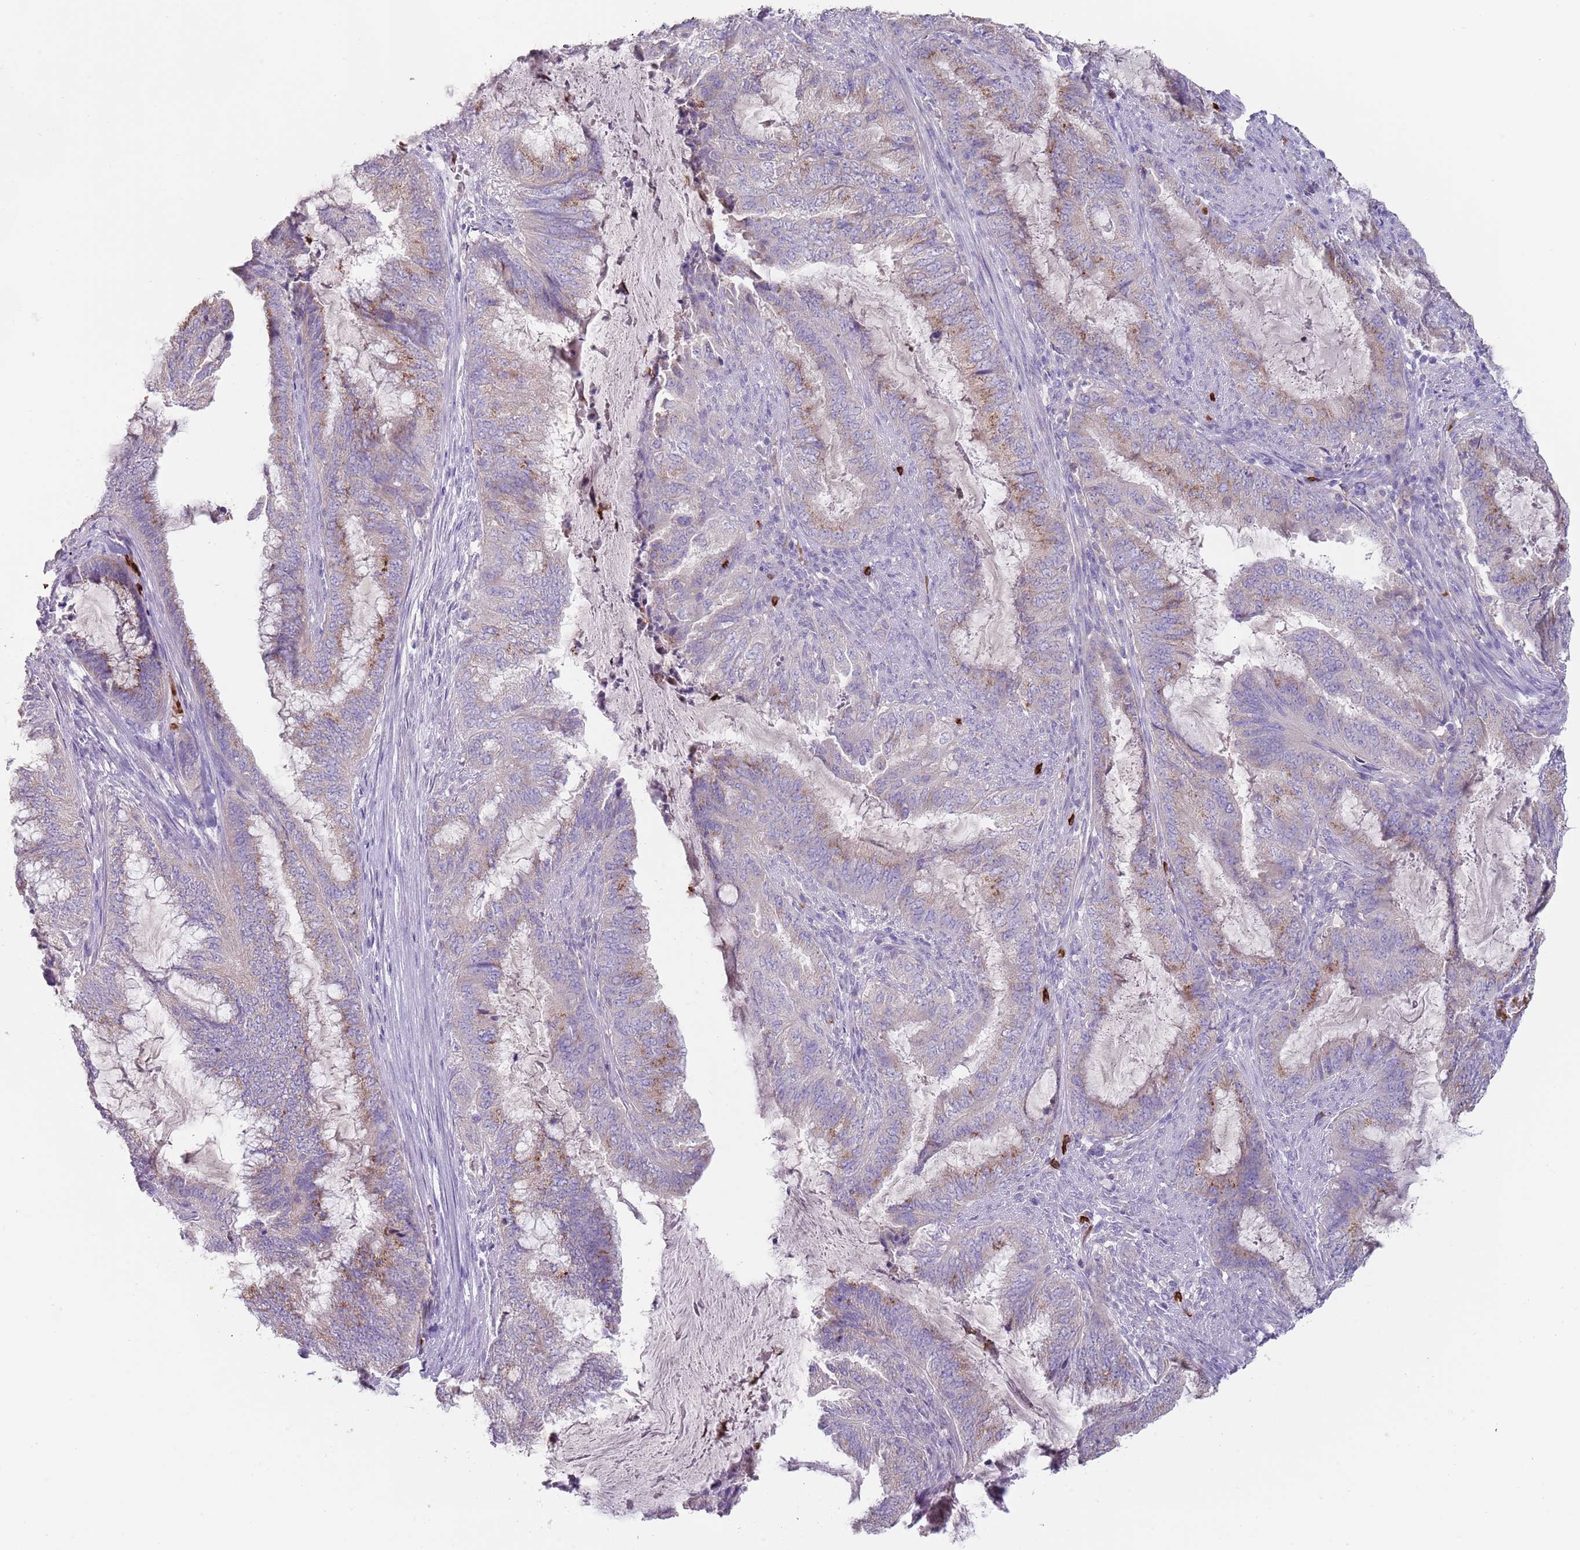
{"staining": {"intensity": "moderate", "quantity": "<25%", "location": "cytoplasmic/membranous"}, "tissue": "endometrial cancer", "cell_type": "Tumor cells", "image_type": "cancer", "snomed": [{"axis": "morphology", "description": "Adenocarcinoma, NOS"}, {"axis": "topography", "description": "Endometrium"}], "caption": "An IHC photomicrograph of tumor tissue is shown. Protein staining in brown highlights moderate cytoplasmic/membranous positivity in endometrial adenocarcinoma within tumor cells.", "gene": "TMEM251", "patient": {"sex": "female", "age": 51}}